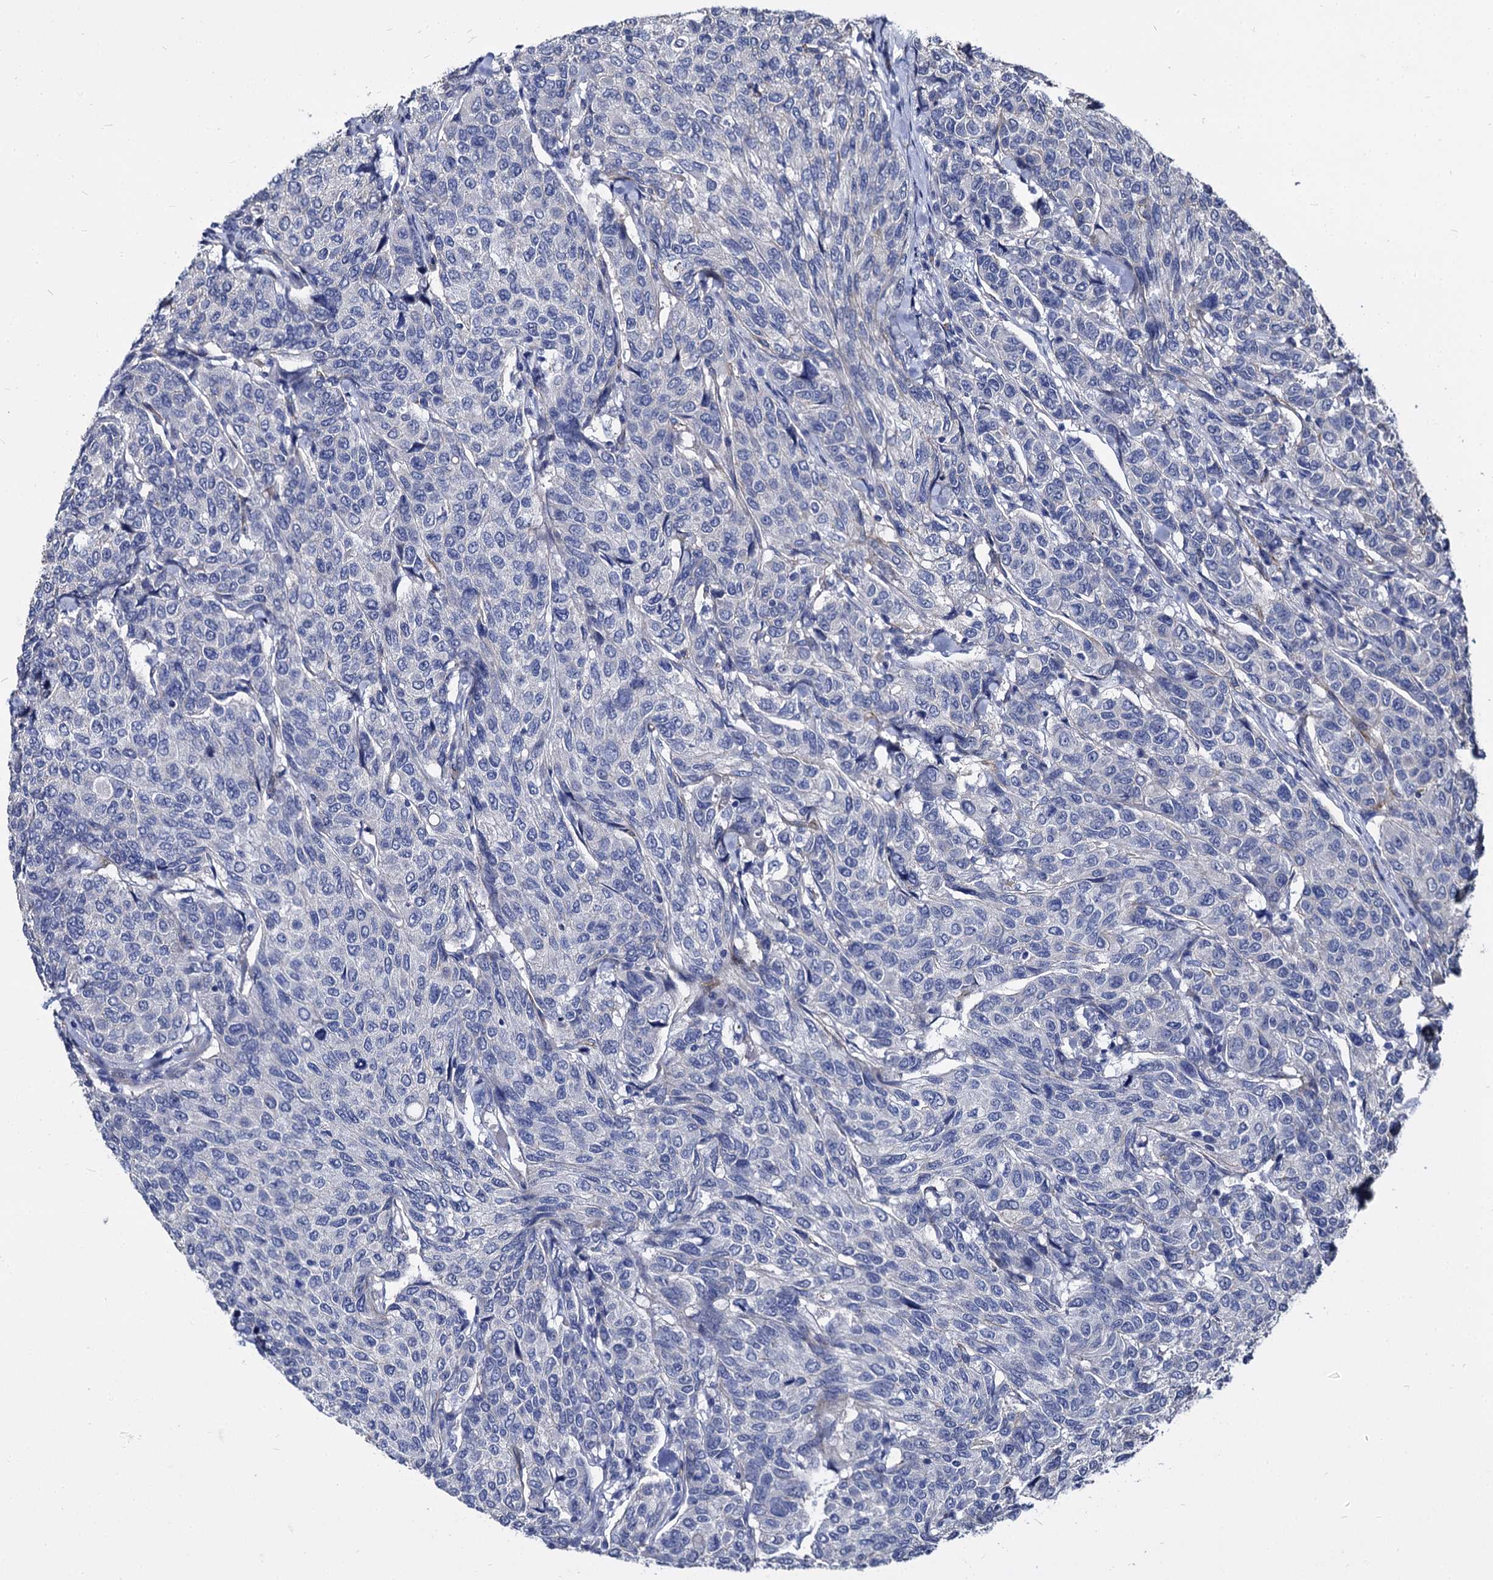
{"staining": {"intensity": "negative", "quantity": "none", "location": "none"}, "tissue": "breast cancer", "cell_type": "Tumor cells", "image_type": "cancer", "snomed": [{"axis": "morphology", "description": "Duct carcinoma"}, {"axis": "topography", "description": "Breast"}], "caption": "Tumor cells are negative for brown protein staining in infiltrating ductal carcinoma (breast).", "gene": "CBFB", "patient": {"sex": "female", "age": 55}}